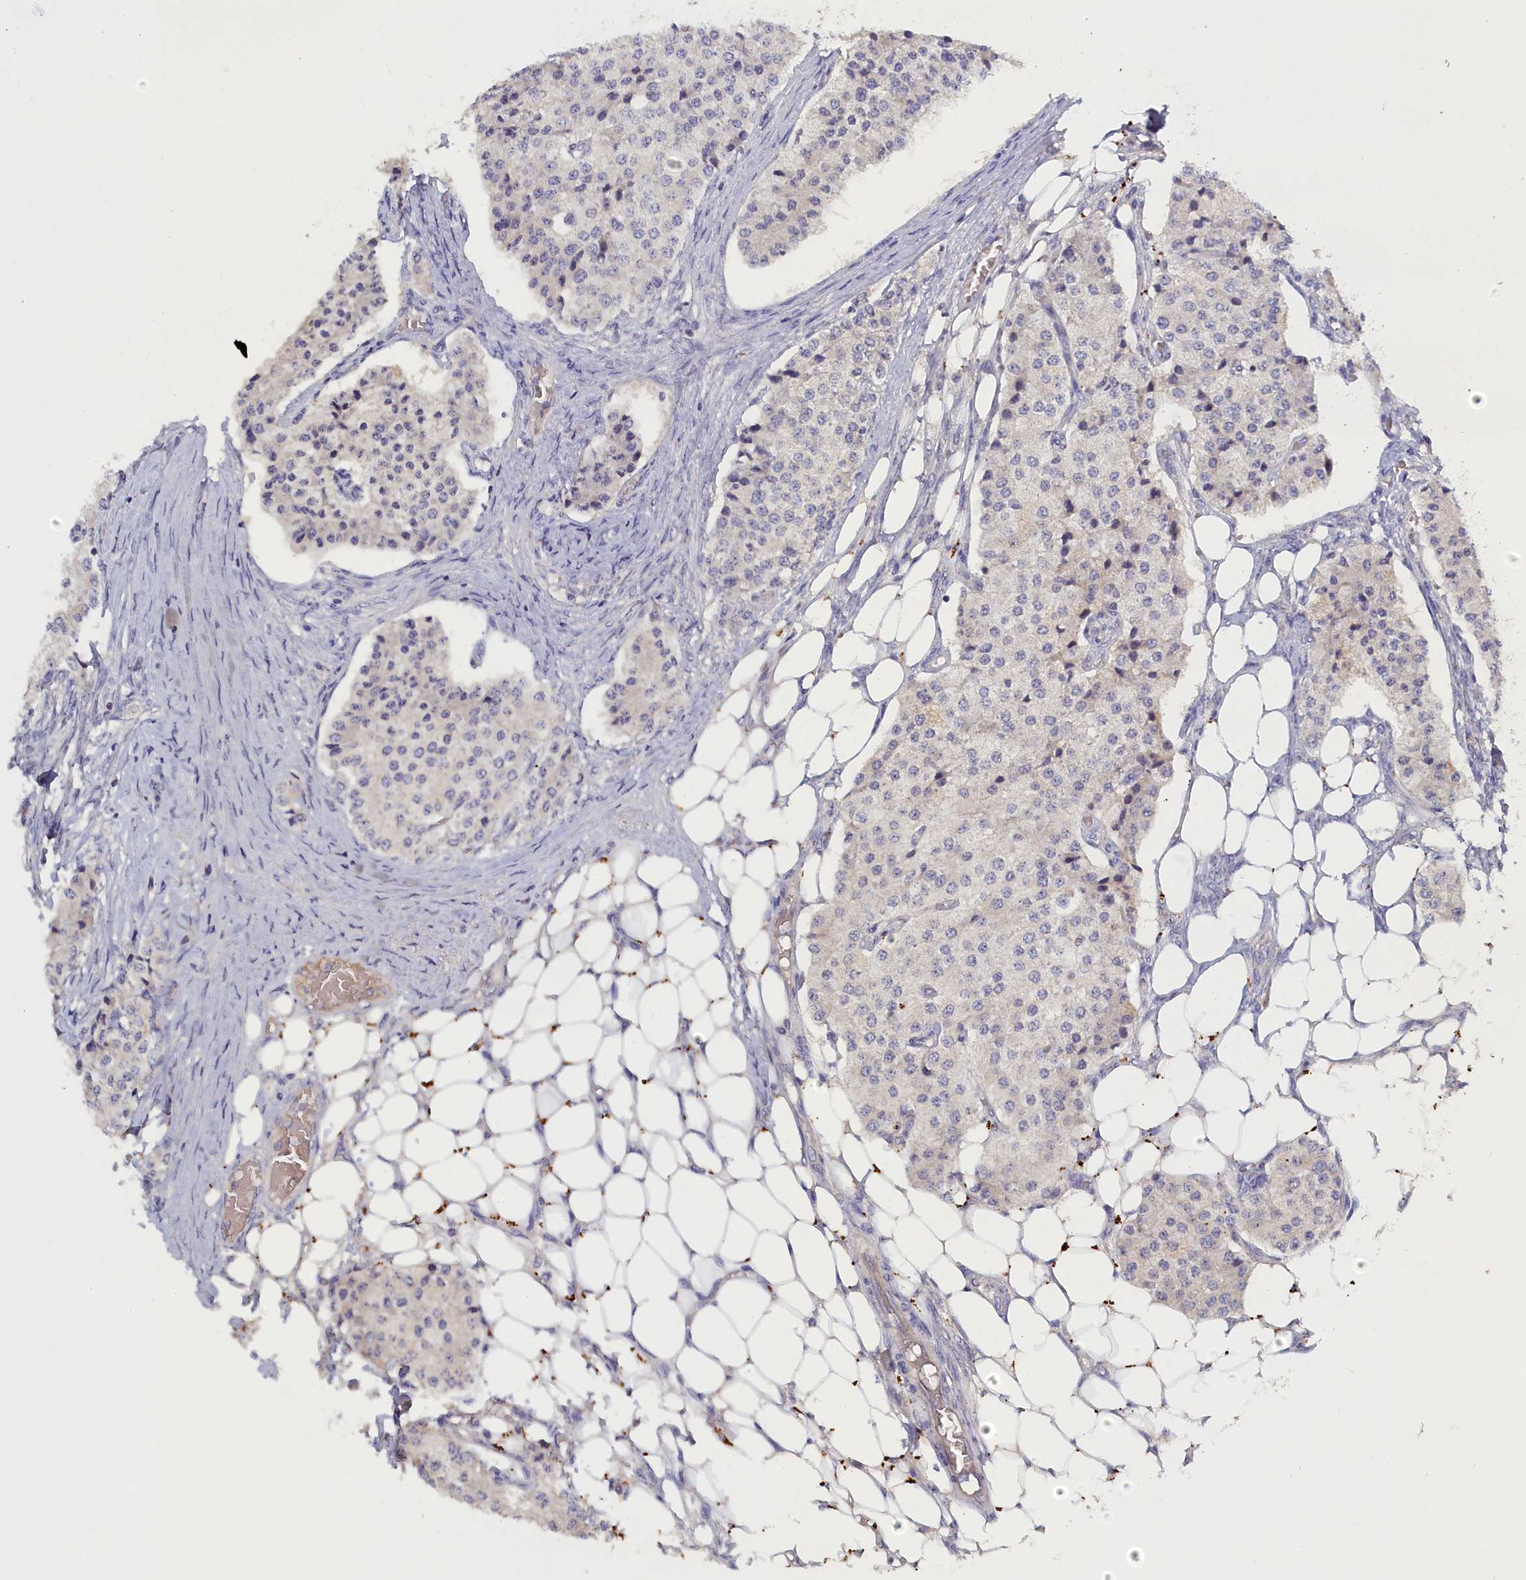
{"staining": {"intensity": "negative", "quantity": "none", "location": "none"}, "tissue": "carcinoid", "cell_type": "Tumor cells", "image_type": "cancer", "snomed": [{"axis": "morphology", "description": "Carcinoid, malignant, NOS"}, {"axis": "topography", "description": "Colon"}], "caption": "High magnification brightfield microscopy of malignant carcinoid stained with DAB (3,3'-diaminobenzidine) (brown) and counterstained with hematoxylin (blue): tumor cells show no significant expression.", "gene": "CELF5", "patient": {"sex": "female", "age": 52}}